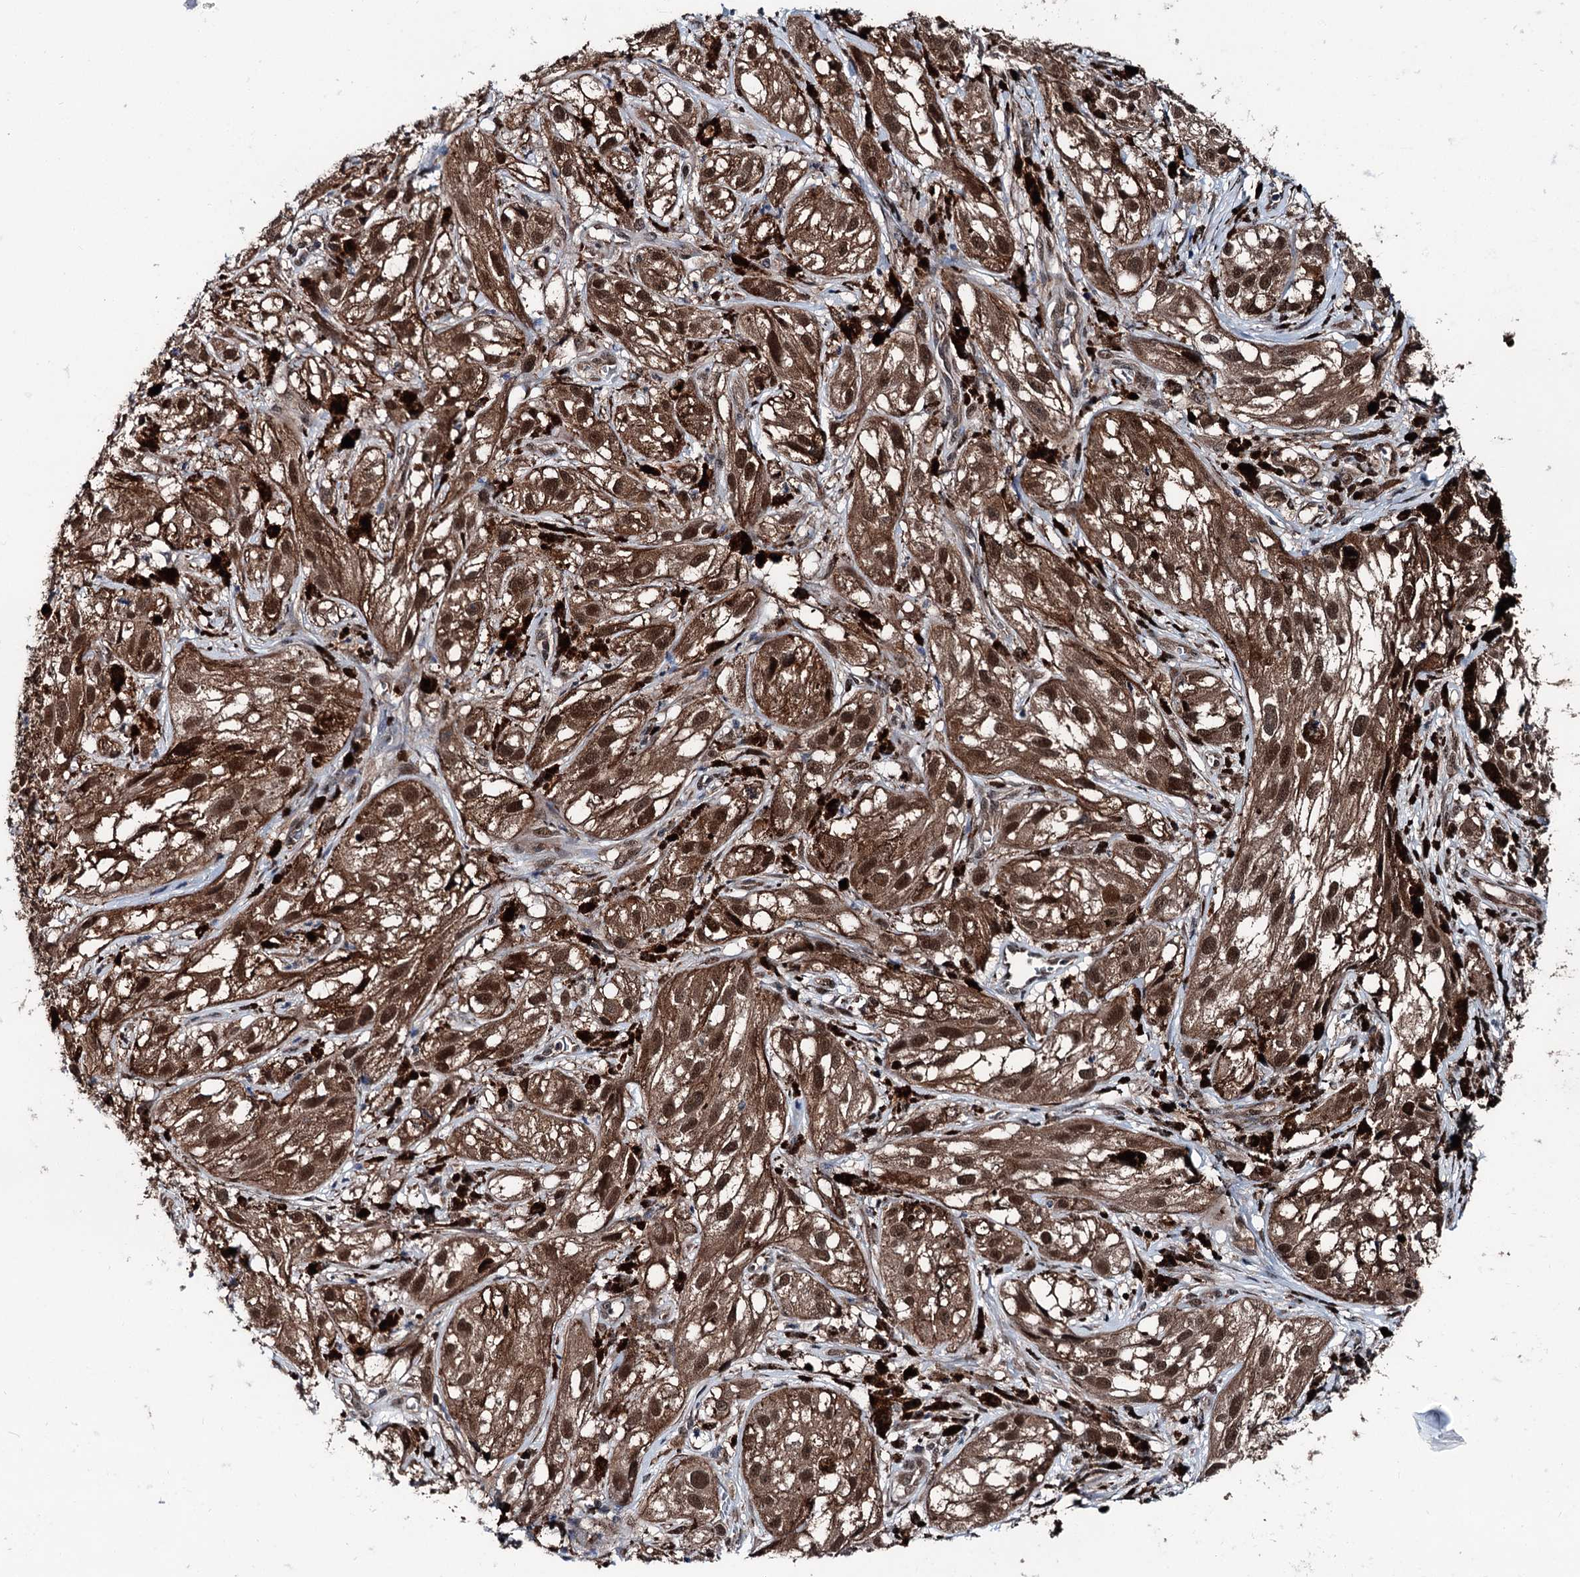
{"staining": {"intensity": "strong", "quantity": ">75%", "location": "cytoplasmic/membranous,nuclear"}, "tissue": "melanoma", "cell_type": "Tumor cells", "image_type": "cancer", "snomed": [{"axis": "morphology", "description": "Malignant melanoma, NOS"}, {"axis": "topography", "description": "Skin"}], "caption": "IHC (DAB) staining of human melanoma reveals strong cytoplasmic/membranous and nuclear protein expression in about >75% of tumor cells.", "gene": "PSMD13", "patient": {"sex": "male", "age": 88}}